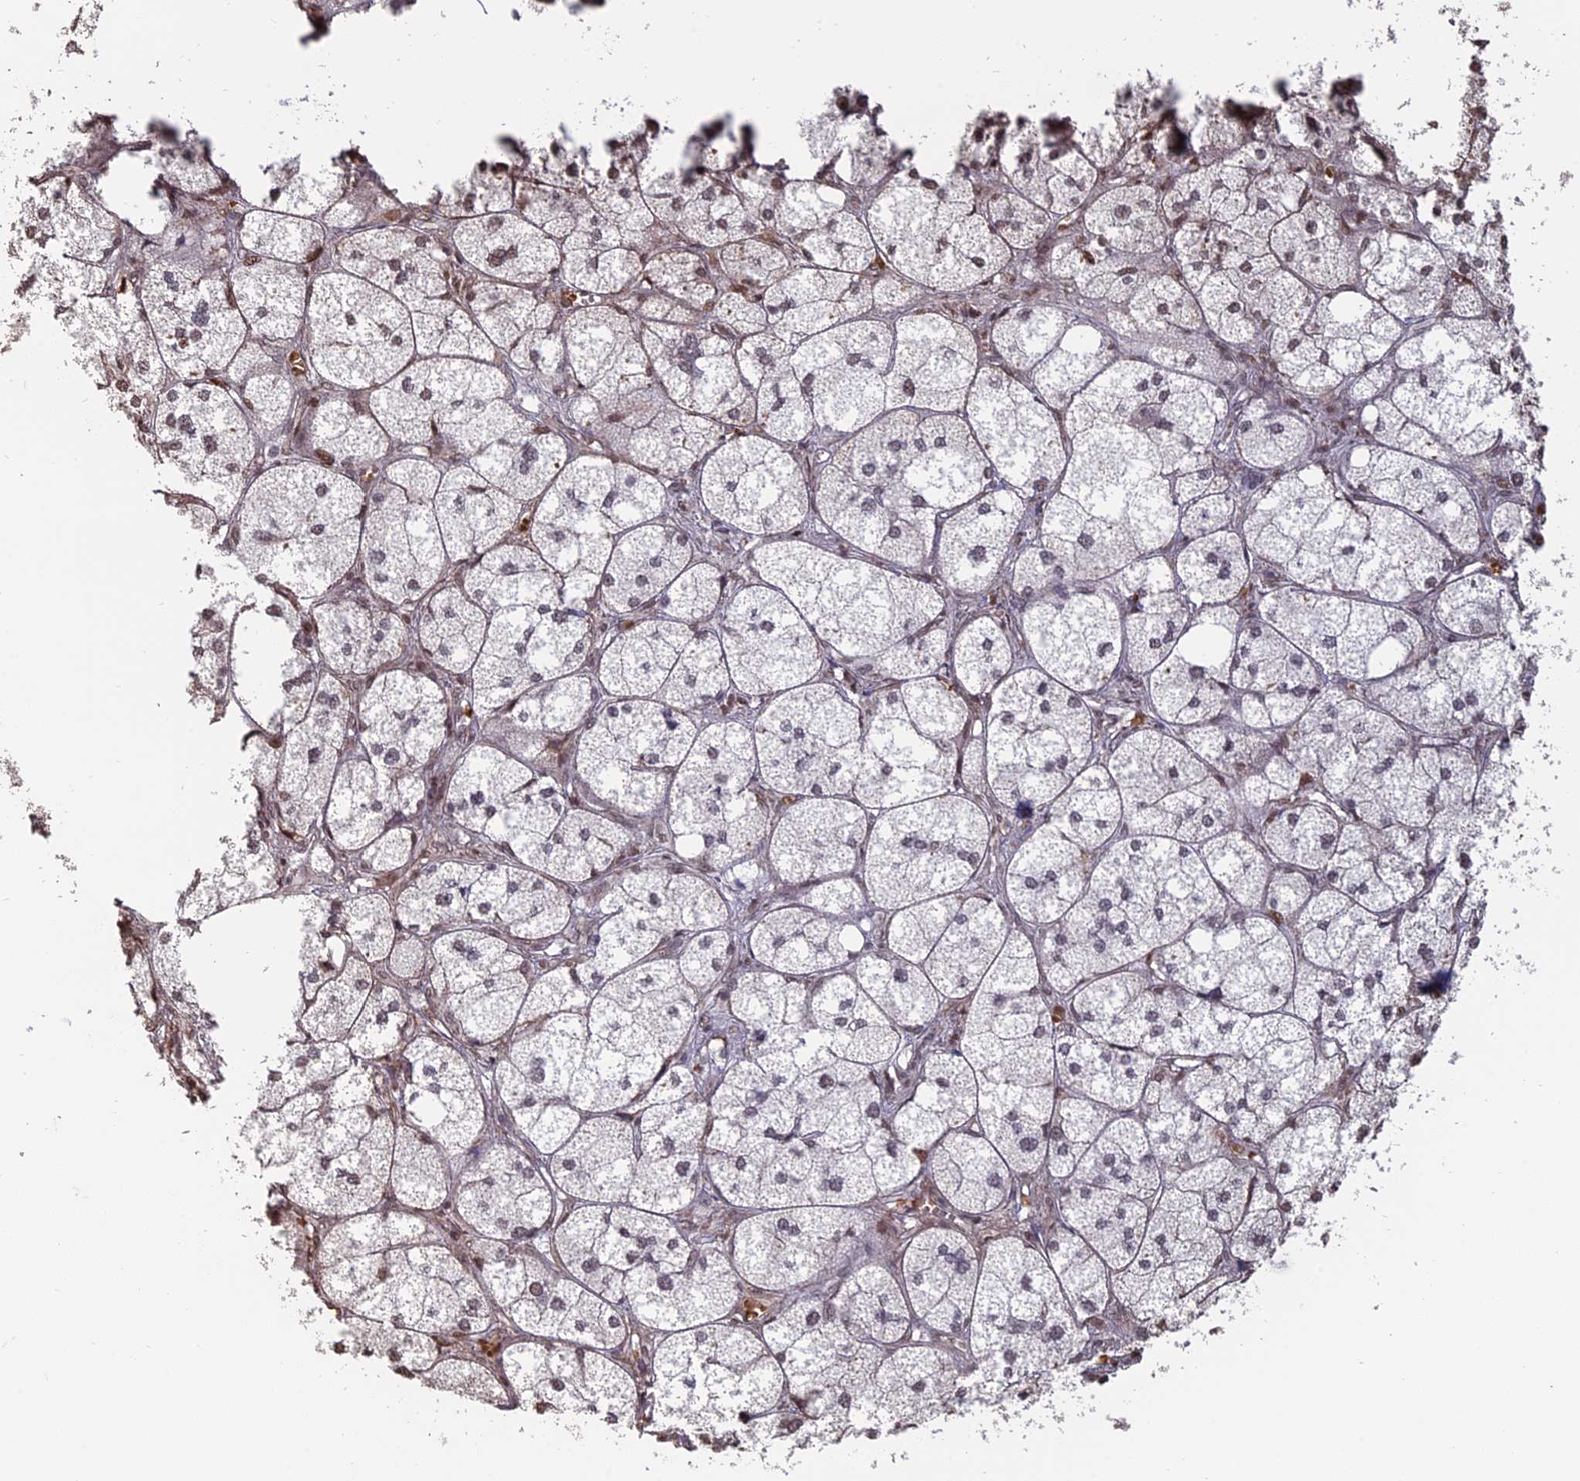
{"staining": {"intensity": "moderate", "quantity": "25%-75%", "location": "cytoplasmic/membranous,nuclear"}, "tissue": "adrenal gland", "cell_type": "Glandular cells", "image_type": "normal", "snomed": [{"axis": "morphology", "description": "Normal tissue, NOS"}, {"axis": "topography", "description": "Adrenal gland"}], "caption": "Normal adrenal gland displays moderate cytoplasmic/membranous,nuclear staining in approximately 25%-75% of glandular cells, visualized by immunohistochemistry. (Stains: DAB in brown, nuclei in blue, Microscopy: brightfield microscopy at high magnification).", "gene": "MFAP1", "patient": {"sex": "female", "age": 61}}